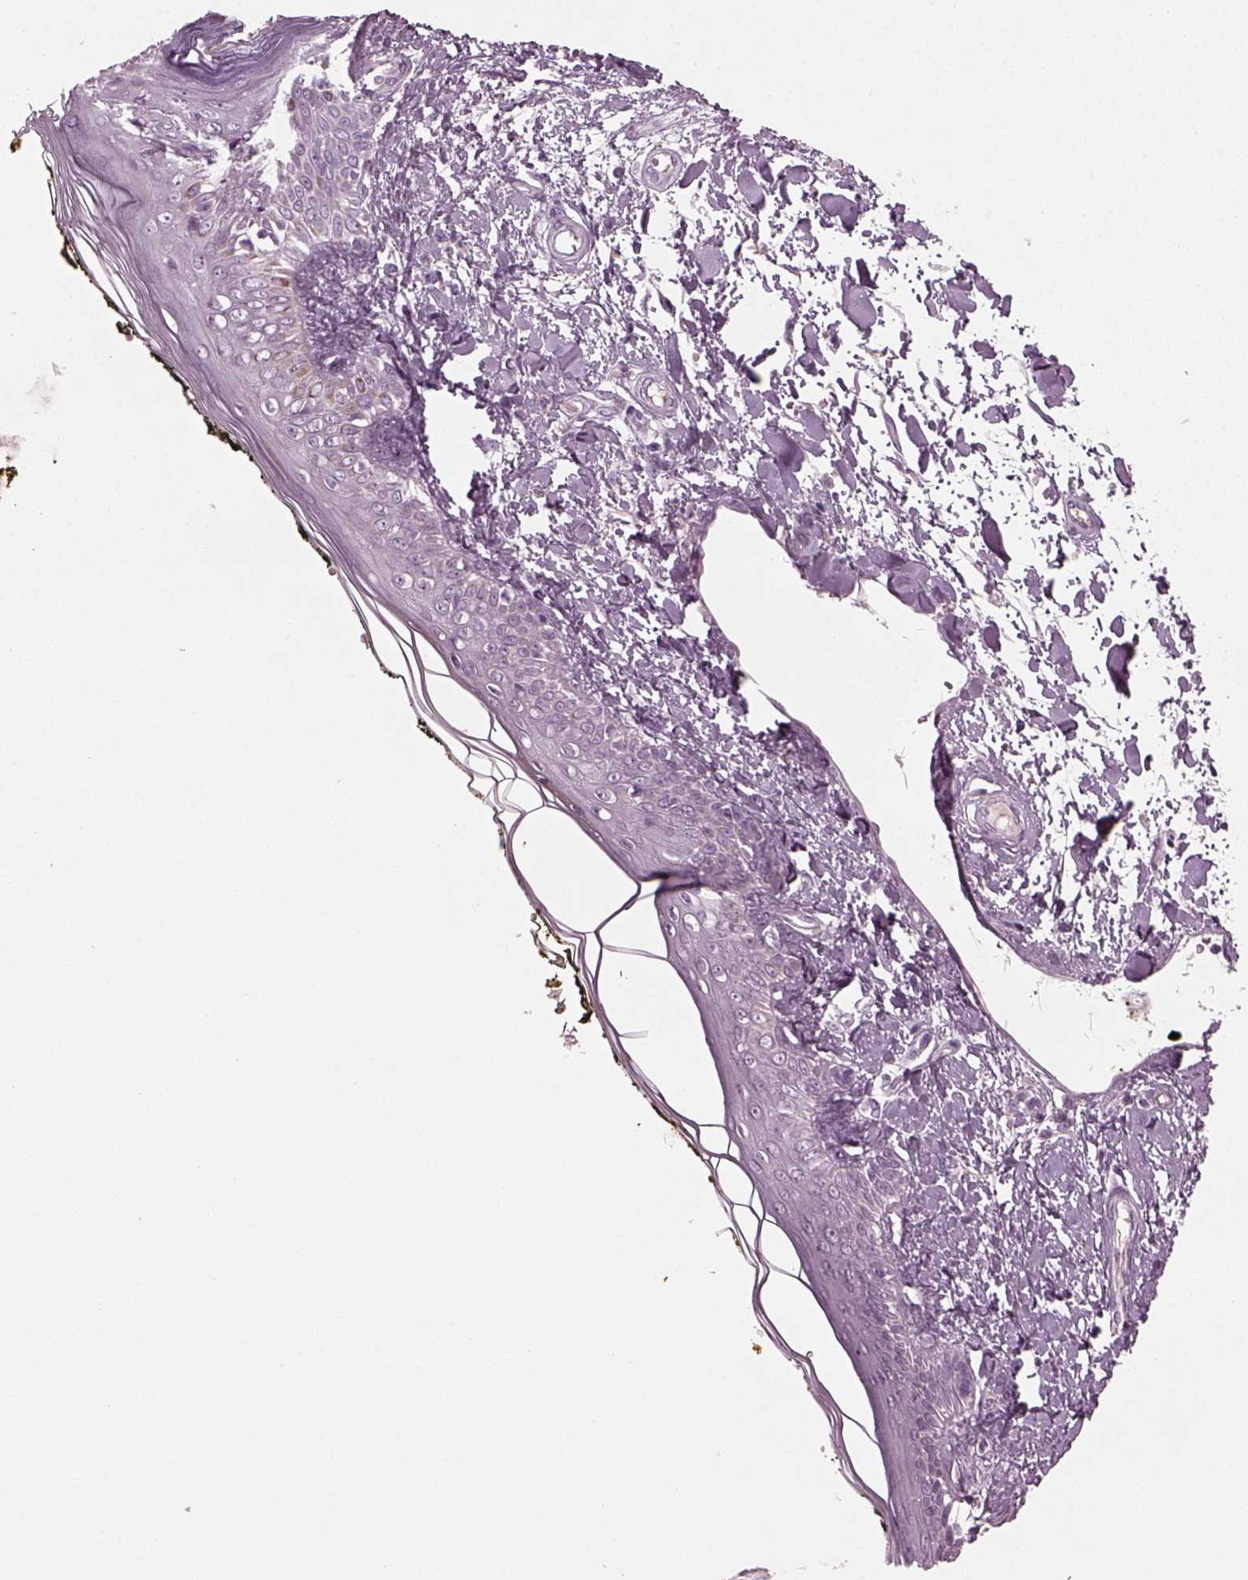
{"staining": {"intensity": "negative", "quantity": "none", "location": "none"}, "tissue": "skin", "cell_type": "Fibroblasts", "image_type": "normal", "snomed": [{"axis": "morphology", "description": "Normal tissue, NOS"}, {"axis": "topography", "description": "Skin"}], "caption": "DAB immunohistochemical staining of unremarkable skin shows no significant positivity in fibroblasts.", "gene": "DPYSL5", "patient": {"sex": "male", "age": 76}}